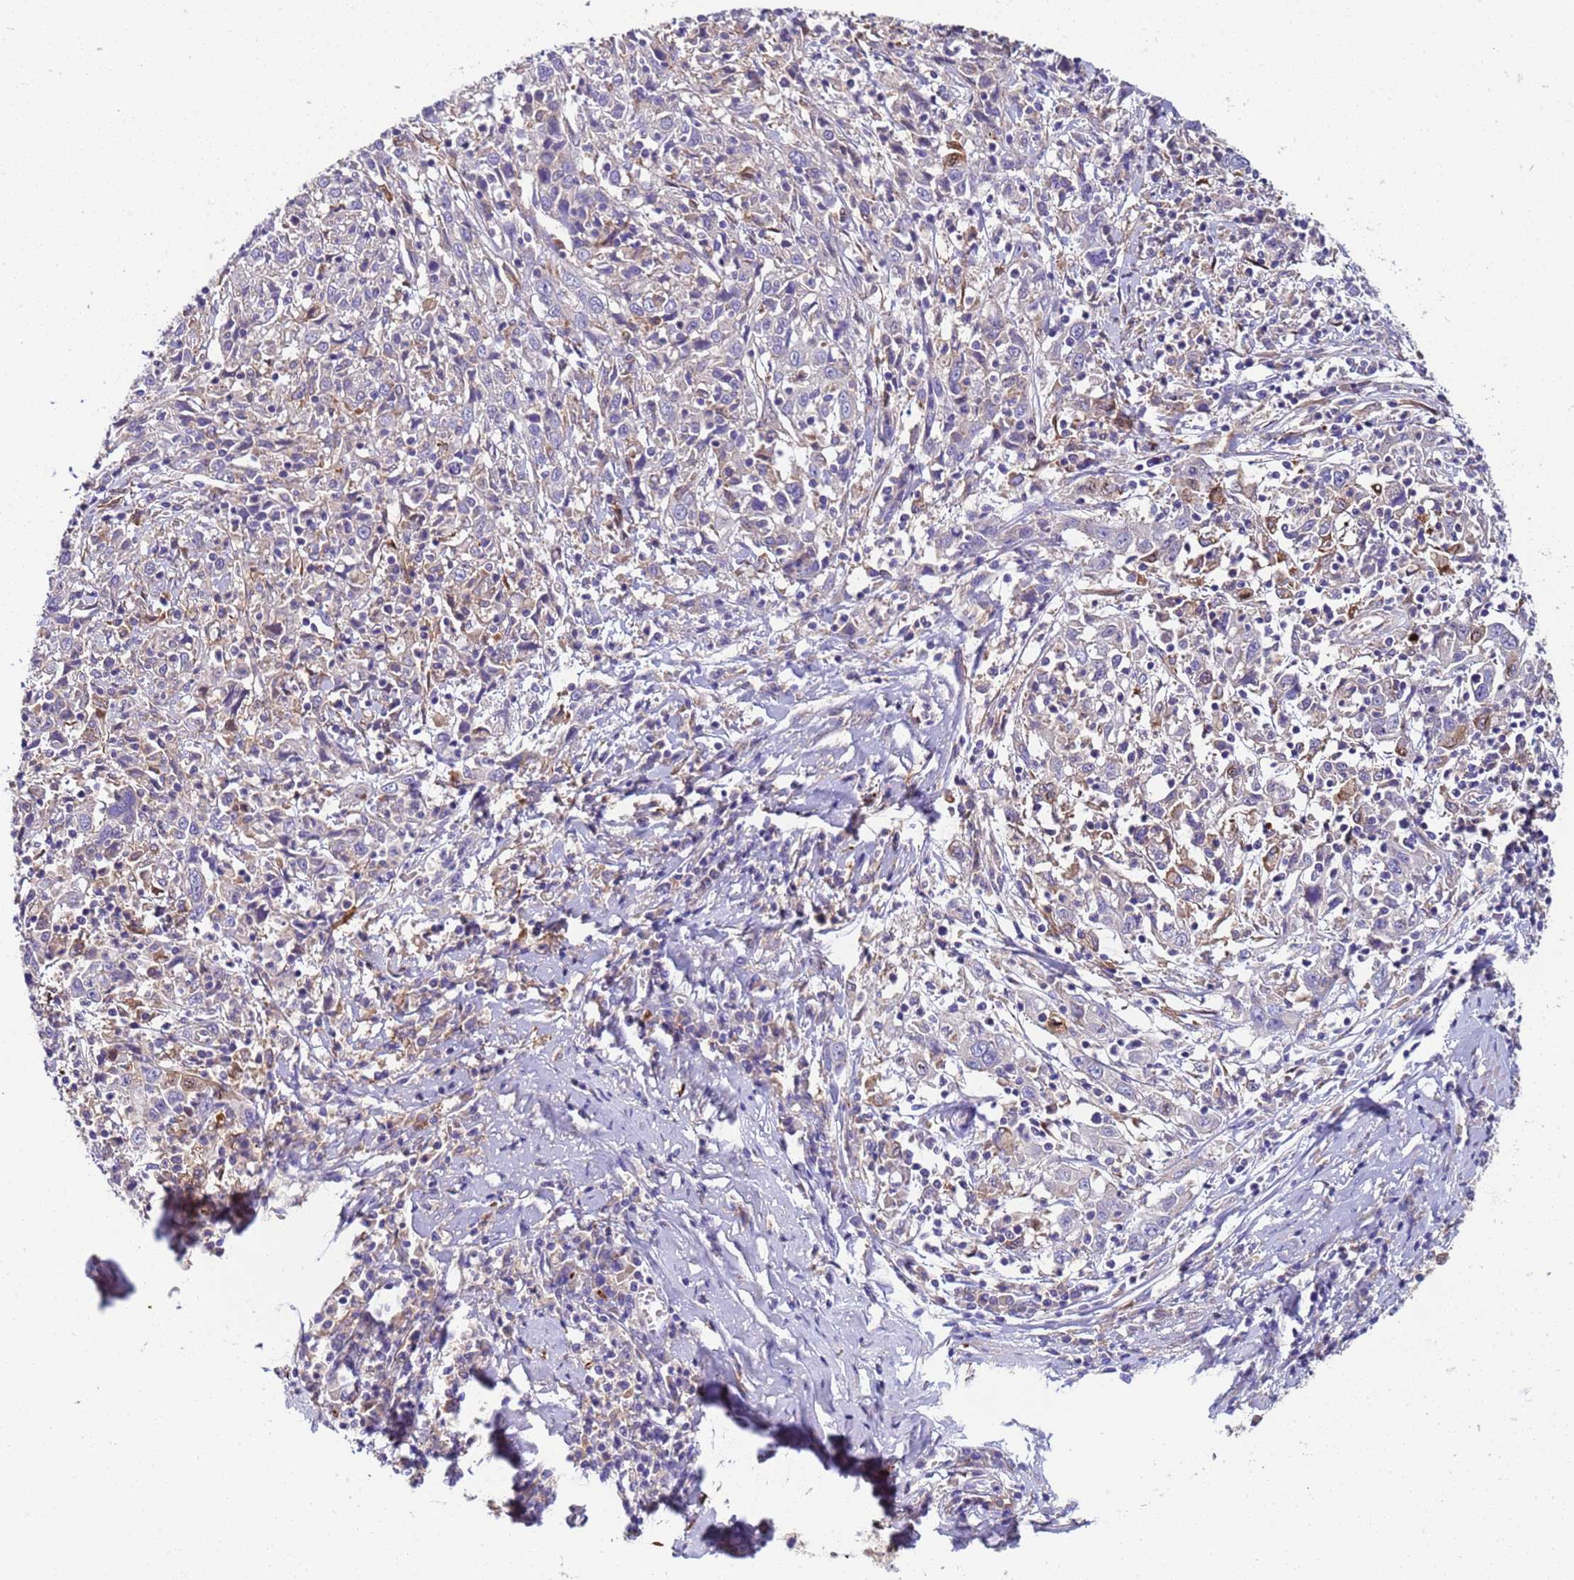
{"staining": {"intensity": "negative", "quantity": "none", "location": "none"}, "tissue": "cervical cancer", "cell_type": "Tumor cells", "image_type": "cancer", "snomed": [{"axis": "morphology", "description": "Squamous cell carcinoma, NOS"}, {"axis": "topography", "description": "Cervix"}], "caption": "DAB (3,3'-diaminobenzidine) immunohistochemical staining of human cervical squamous cell carcinoma reveals no significant positivity in tumor cells.", "gene": "PAQR7", "patient": {"sex": "female", "age": 46}}